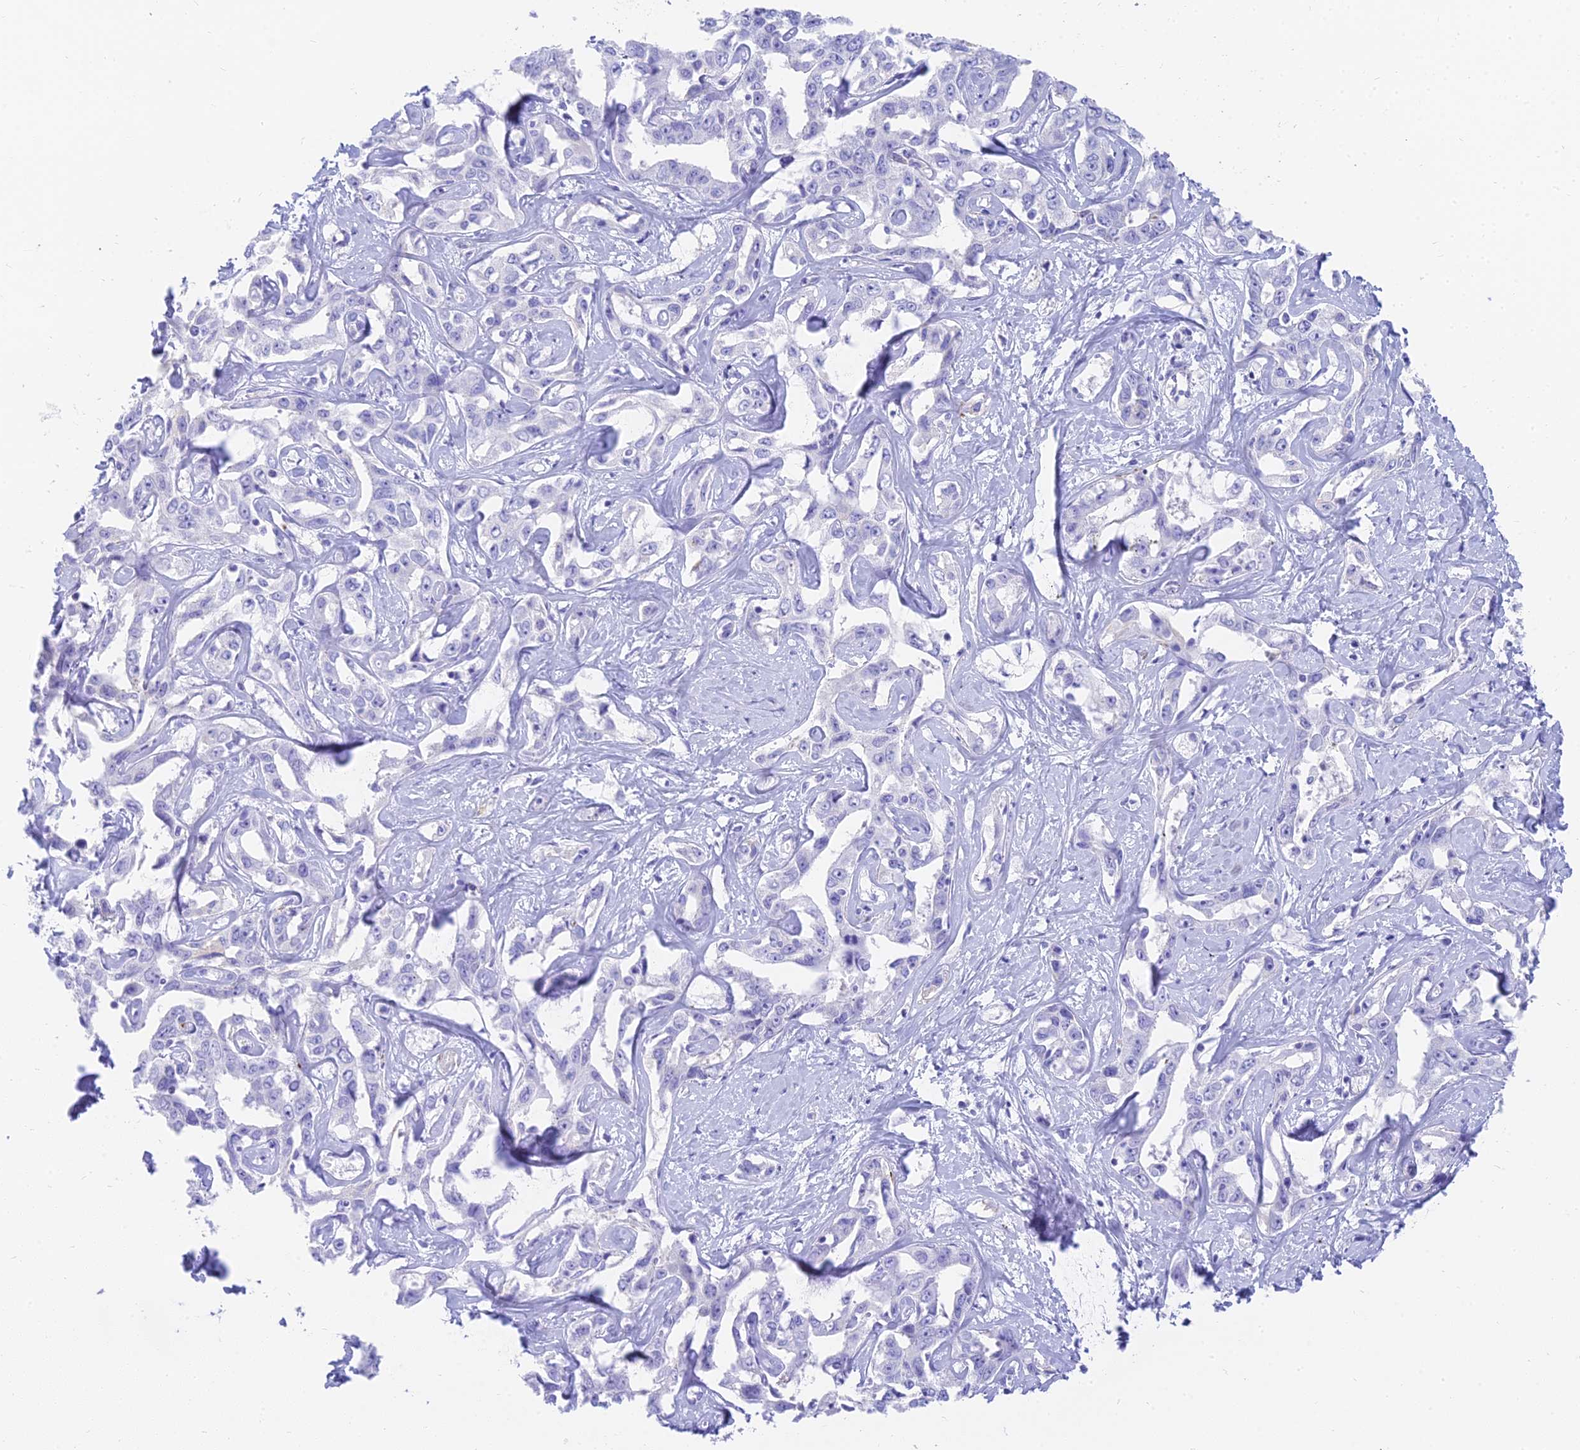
{"staining": {"intensity": "negative", "quantity": "none", "location": "none"}, "tissue": "liver cancer", "cell_type": "Tumor cells", "image_type": "cancer", "snomed": [{"axis": "morphology", "description": "Cholangiocarcinoma"}, {"axis": "topography", "description": "Liver"}], "caption": "Immunohistochemistry (IHC) of liver cancer (cholangiocarcinoma) shows no staining in tumor cells.", "gene": "SLC36A2", "patient": {"sex": "male", "age": 59}}